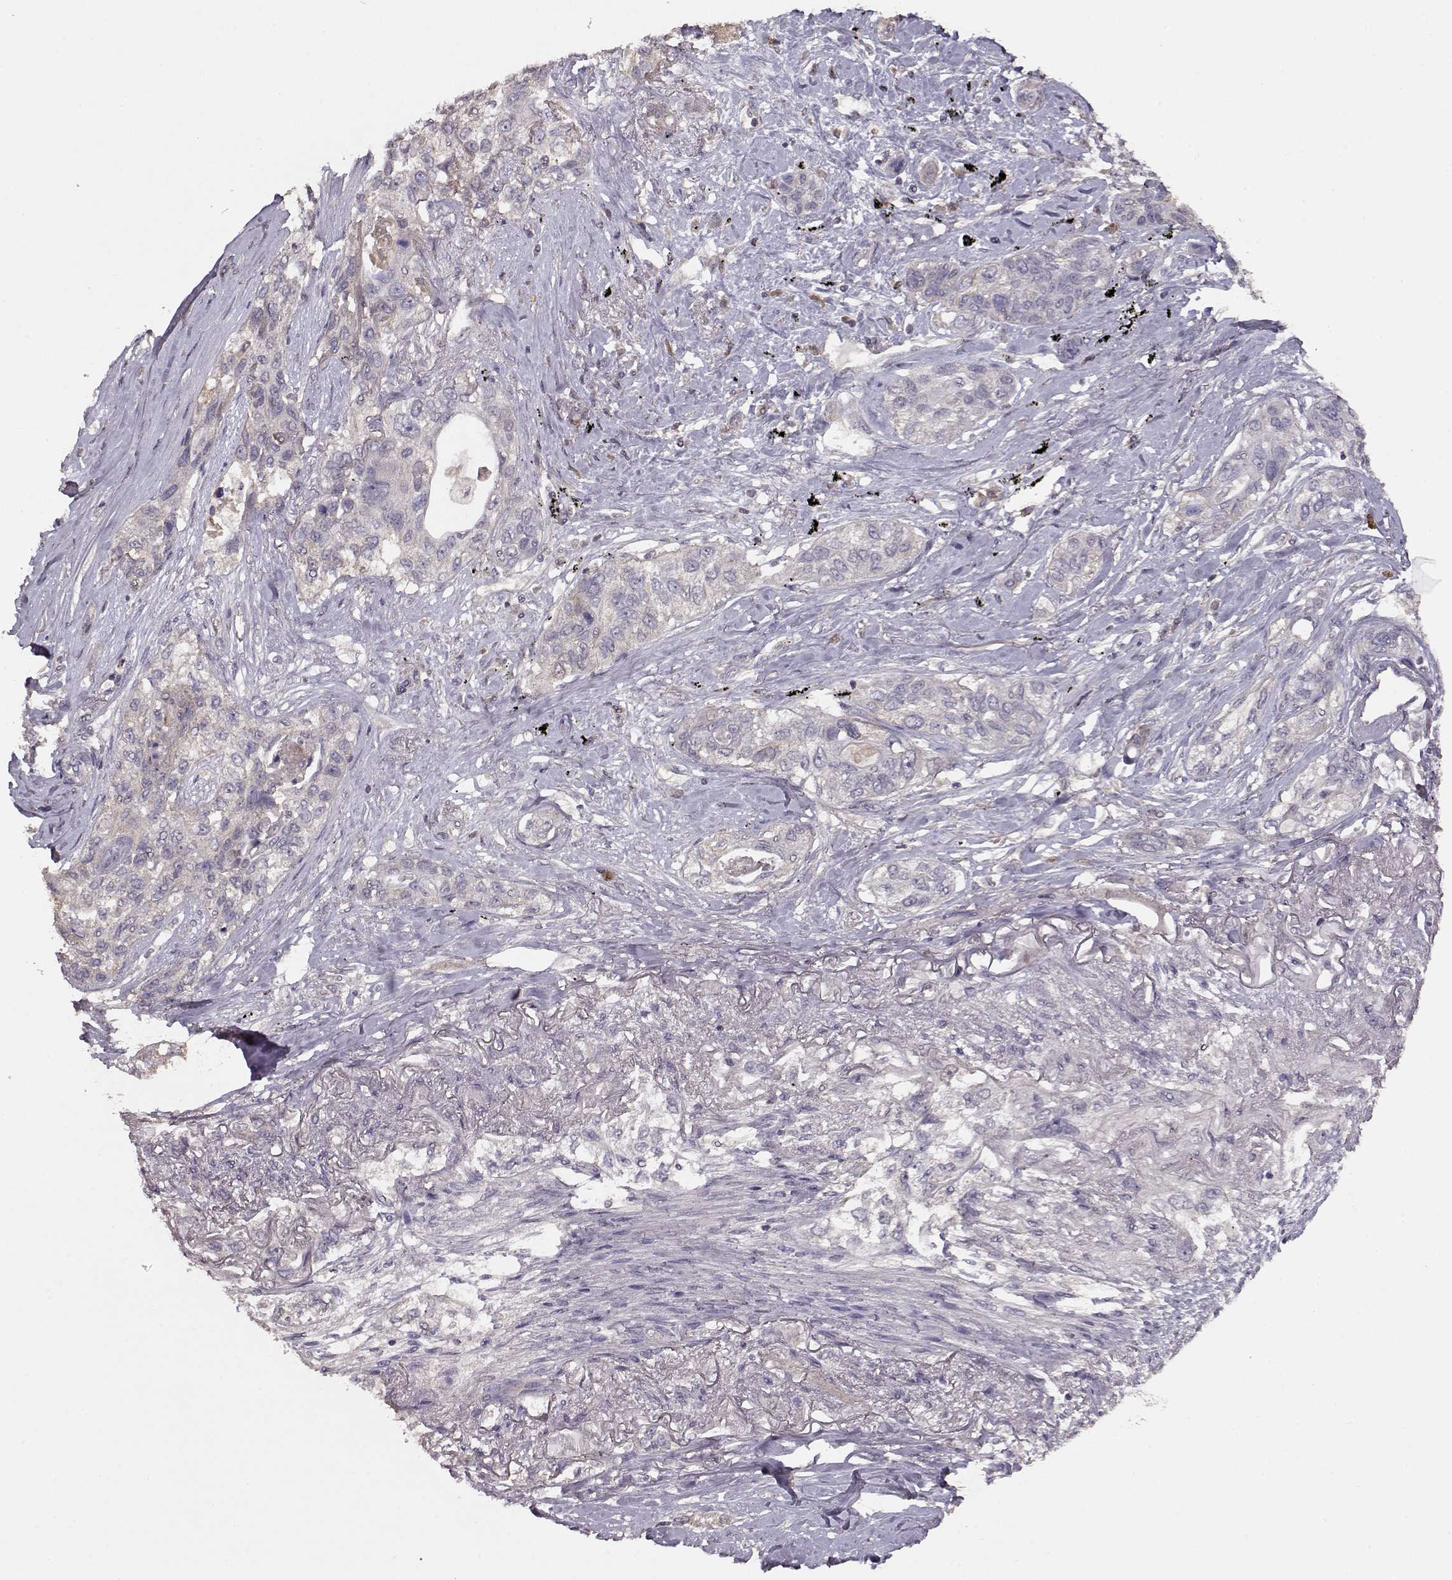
{"staining": {"intensity": "negative", "quantity": "none", "location": "none"}, "tissue": "lung cancer", "cell_type": "Tumor cells", "image_type": "cancer", "snomed": [{"axis": "morphology", "description": "Squamous cell carcinoma, NOS"}, {"axis": "topography", "description": "Lung"}], "caption": "Tumor cells show no significant expression in lung cancer (squamous cell carcinoma). (DAB IHC with hematoxylin counter stain).", "gene": "PMCH", "patient": {"sex": "female", "age": 70}}